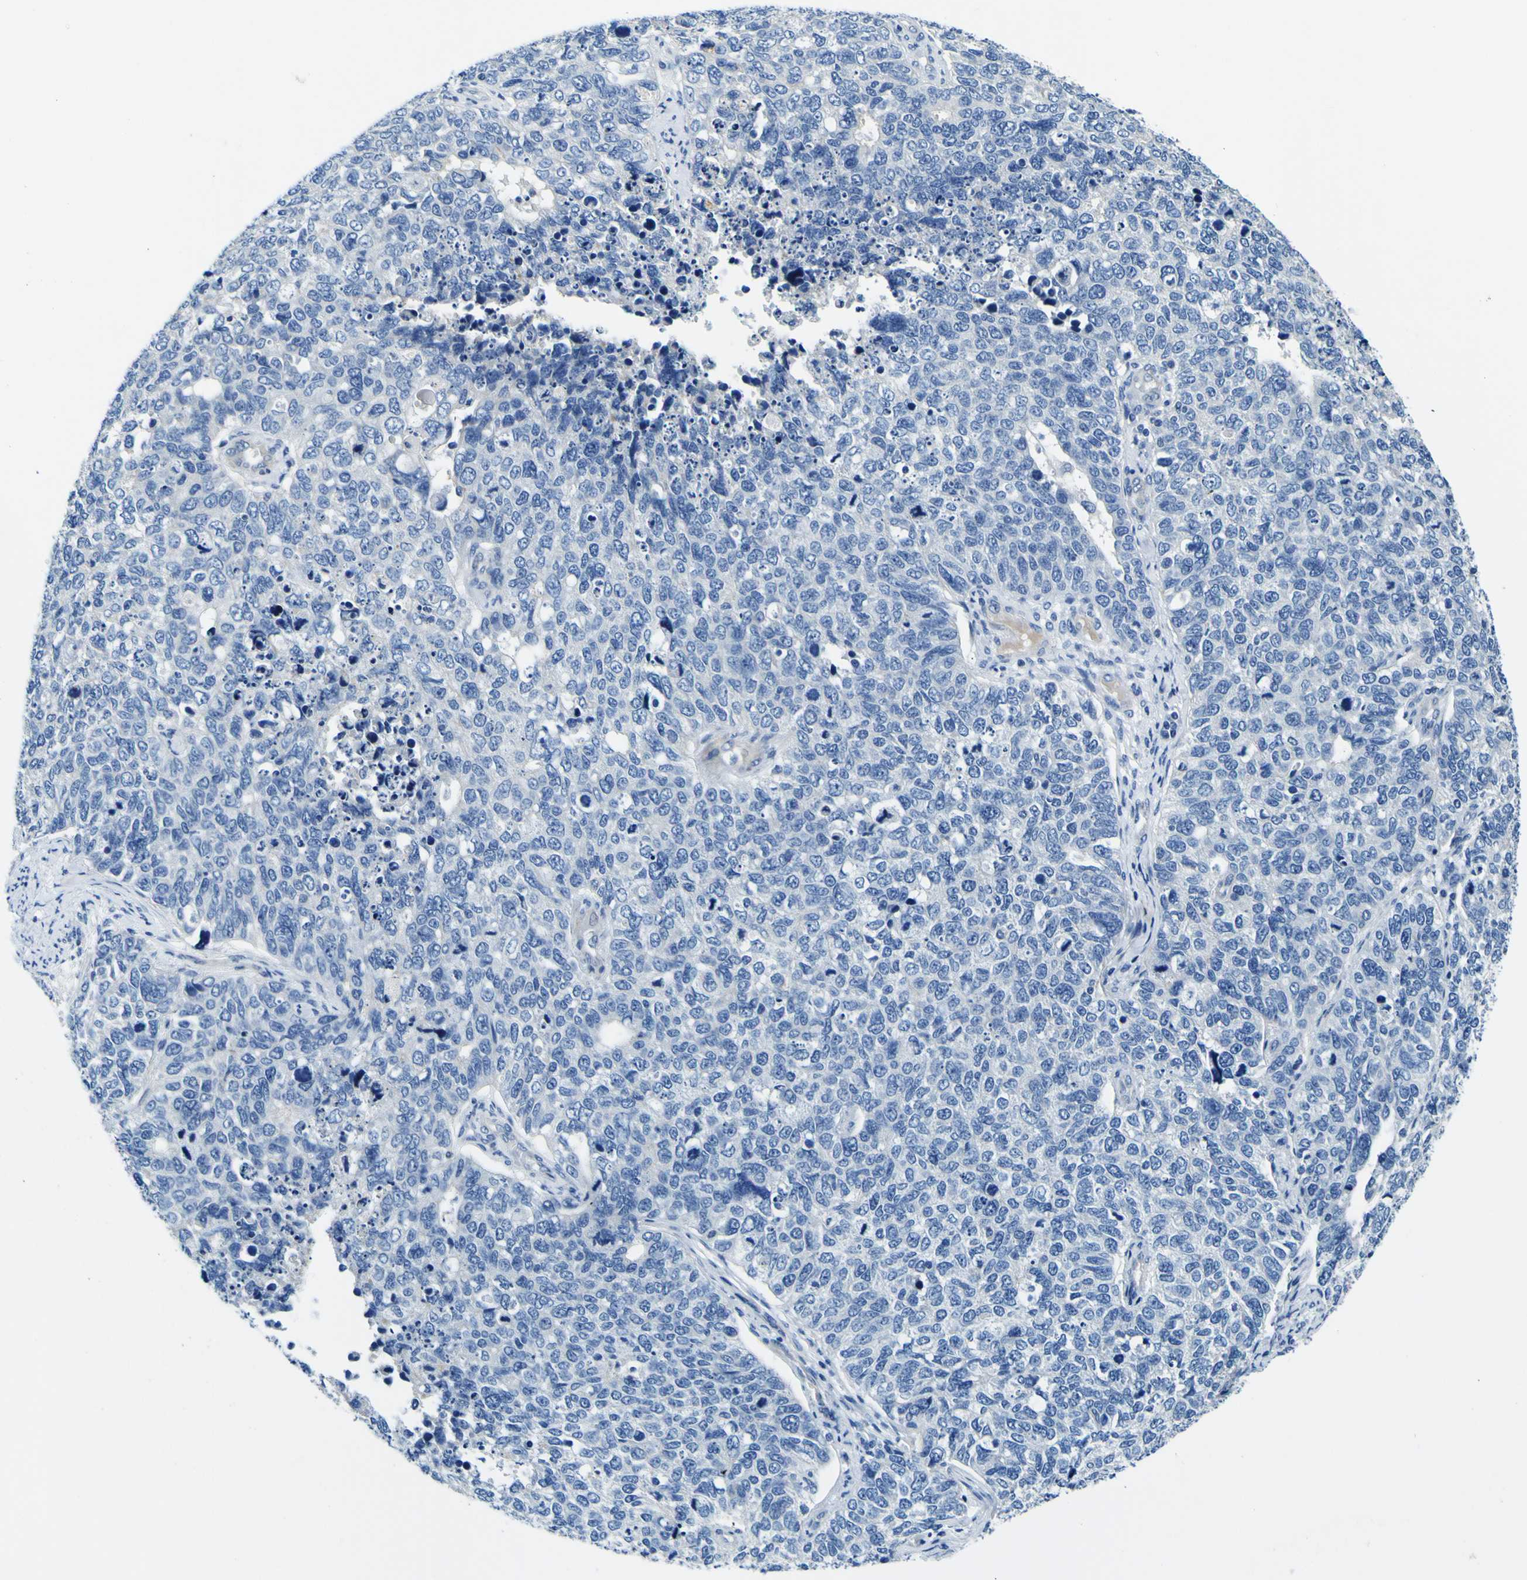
{"staining": {"intensity": "negative", "quantity": "none", "location": "none"}, "tissue": "cervical cancer", "cell_type": "Tumor cells", "image_type": "cancer", "snomed": [{"axis": "morphology", "description": "Squamous cell carcinoma, NOS"}, {"axis": "topography", "description": "Cervix"}], "caption": "Immunohistochemistry of human cervical cancer reveals no expression in tumor cells. The staining was performed using DAB (3,3'-diaminobenzidine) to visualize the protein expression in brown, while the nuclei were stained in blue with hematoxylin (Magnification: 20x).", "gene": "ADGRA2", "patient": {"sex": "female", "age": 63}}